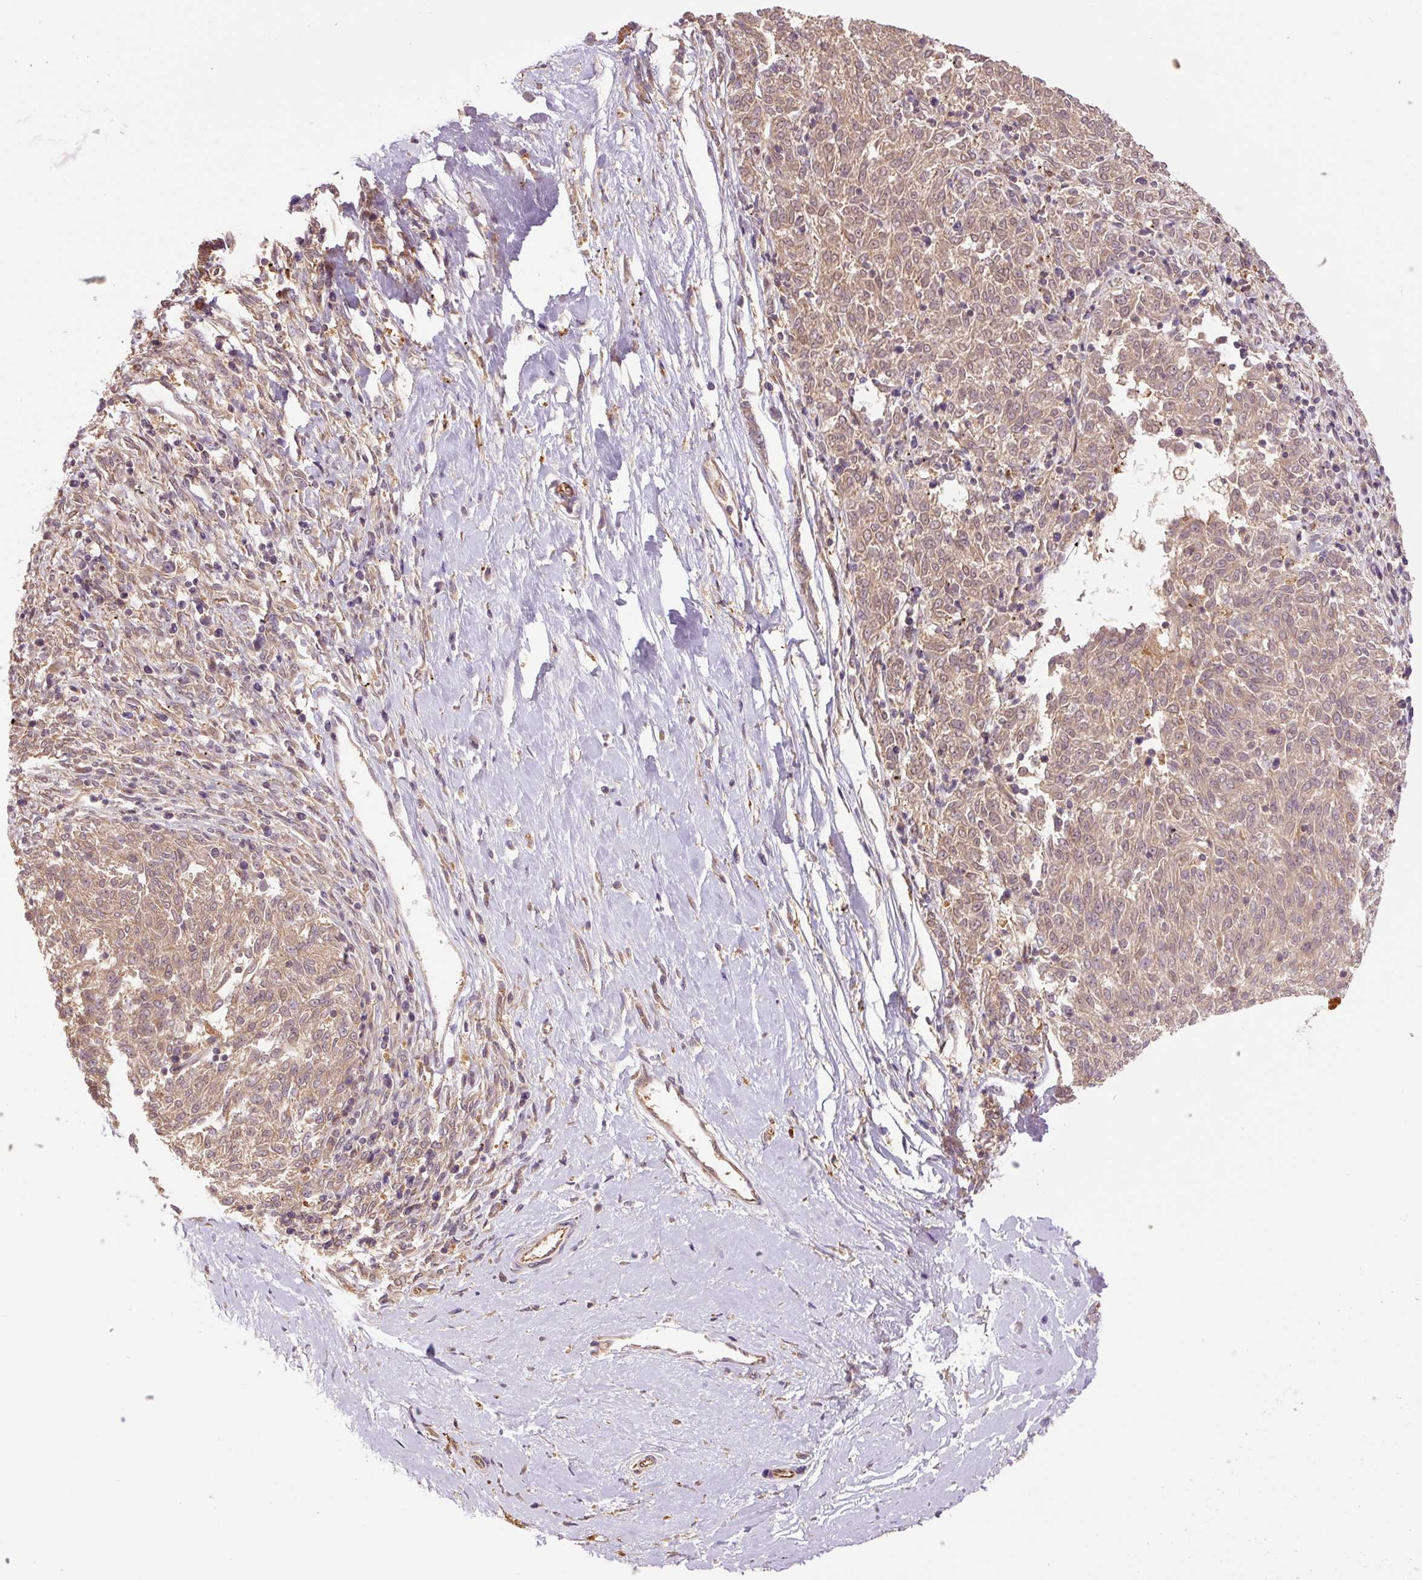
{"staining": {"intensity": "moderate", "quantity": ">75%", "location": "cytoplasmic/membranous,nuclear"}, "tissue": "melanoma", "cell_type": "Tumor cells", "image_type": "cancer", "snomed": [{"axis": "morphology", "description": "Malignant melanoma, NOS"}, {"axis": "topography", "description": "Skin"}], "caption": "There is medium levels of moderate cytoplasmic/membranous and nuclear positivity in tumor cells of malignant melanoma, as demonstrated by immunohistochemical staining (brown color).", "gene": "PCK2", "patient": {"sex": "female", "age": 72}}